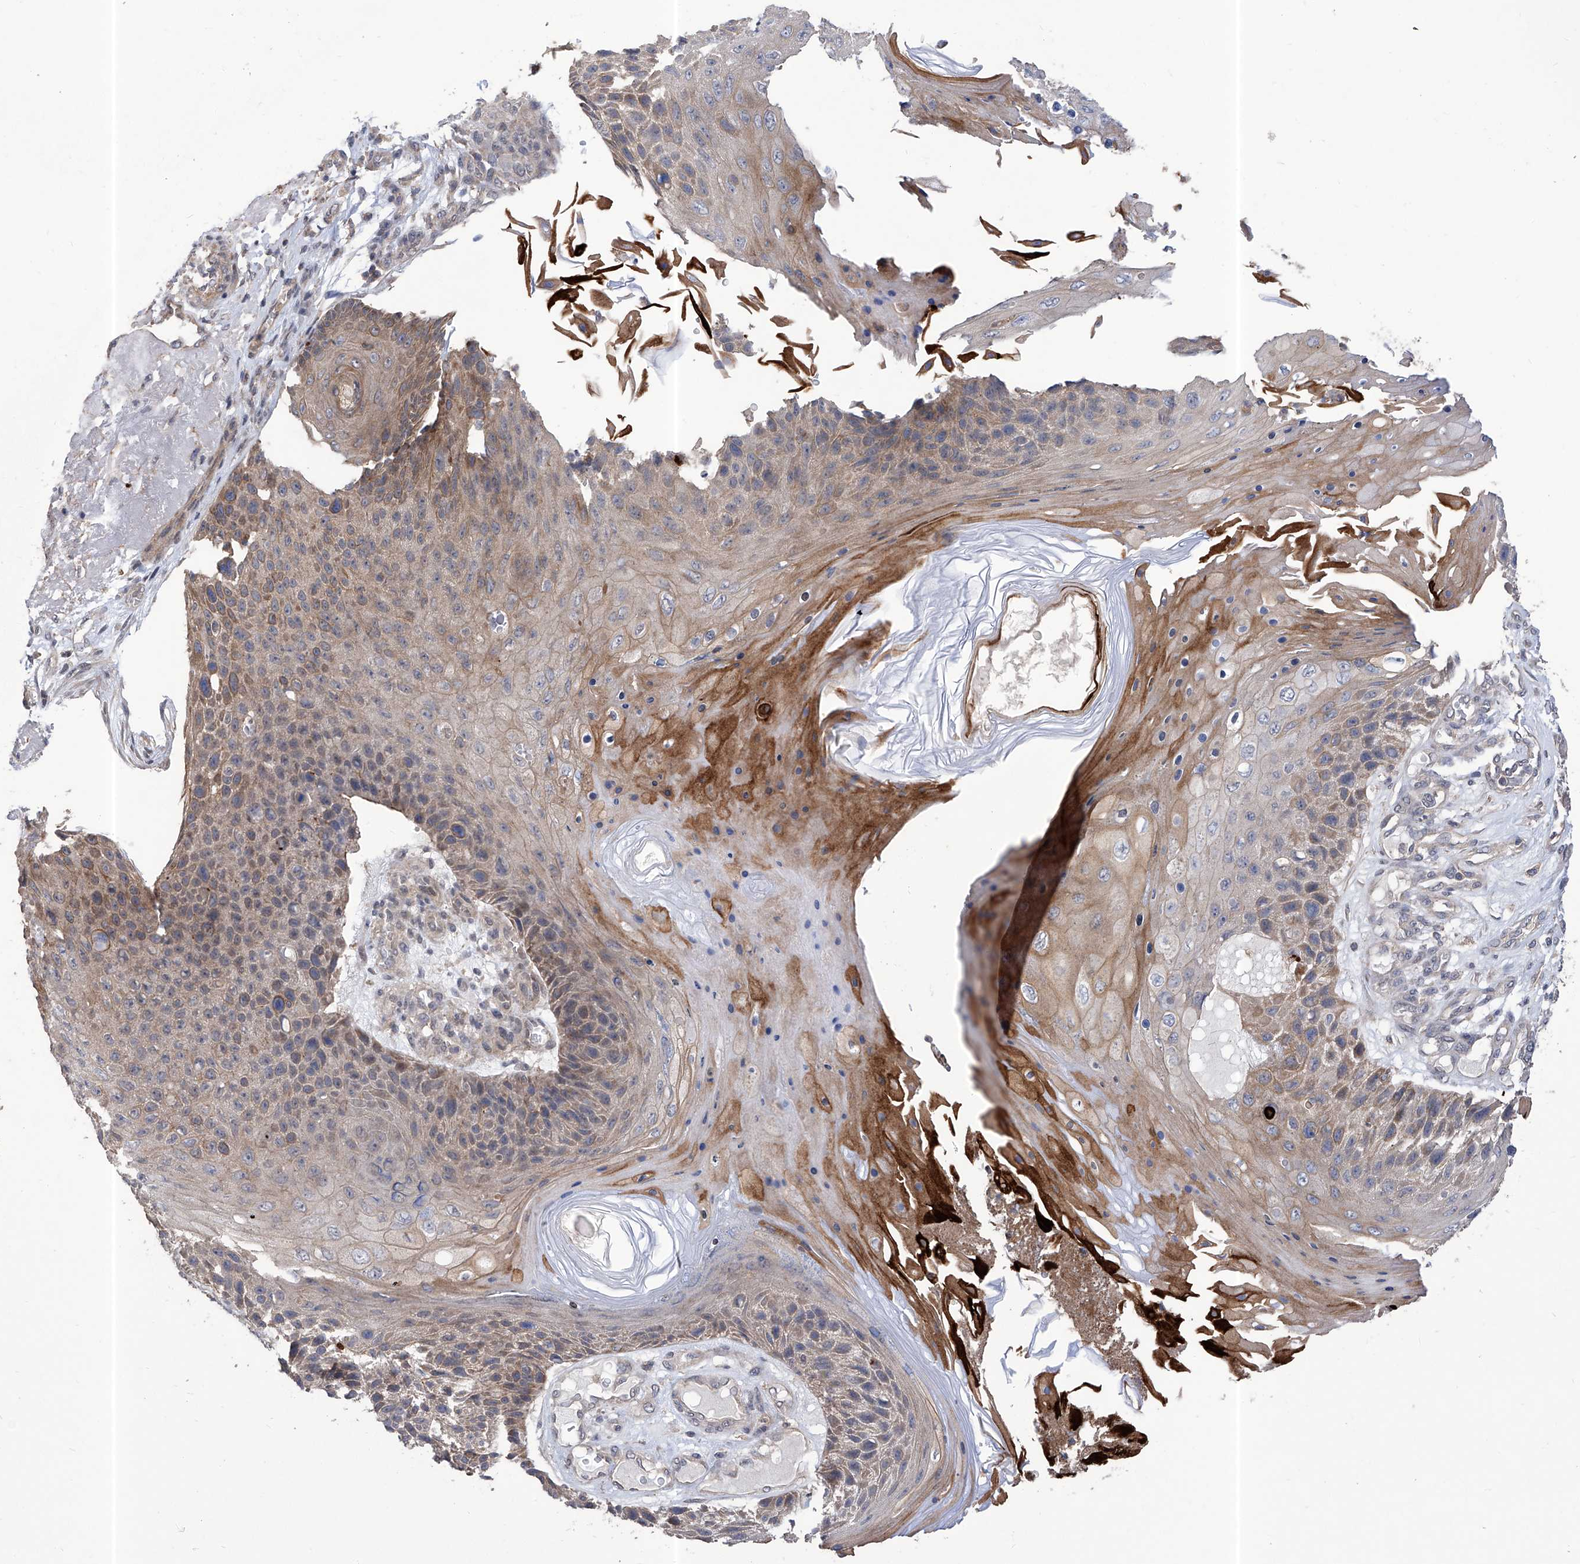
{"staining": {"intensity": "moderate", "quantity": "25%-75%", "location": "cytoplasmic/membranous"}, "tissue": "skin cancer", "cell_type": "Tumor cells", "image_type": "cancer", "snomed": [{"axis": "morphology", "description": "Squamous cell carcinoma, NOS"}, {"axis": "topography", "description": "Skin"}], "caption": "Protein staining displays moderate cytoplasmic/membranous expression in approximately 25%-75% of tumor cells in skin cancer.", "gene": "KIFC2", "patient": {"sex": "female", "age": 88}}